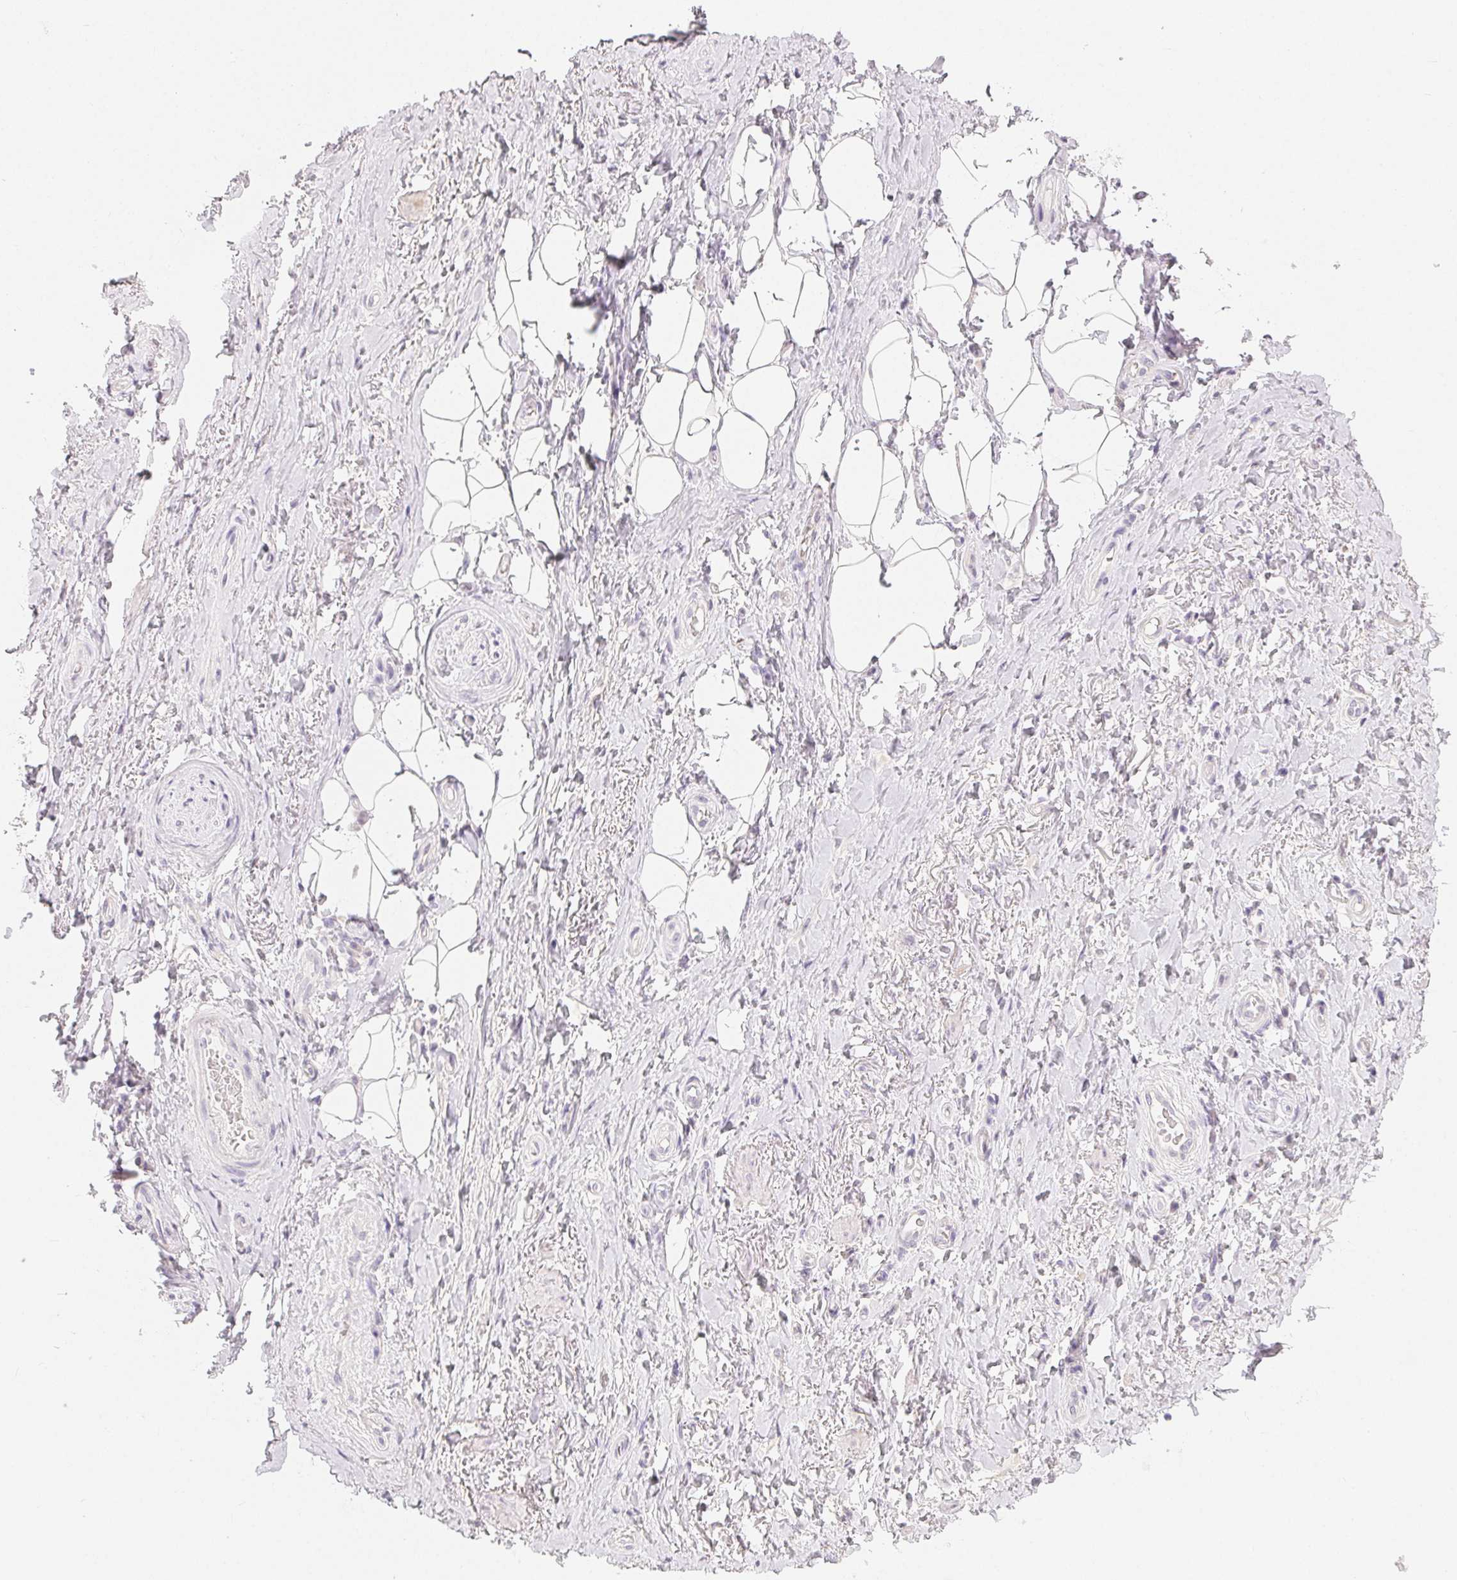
{"staining": {"intensity": "negative", "quantity": "none", "location": "none"}, "tissue": "adipose tissue", "cell_type": "Adipocytes", "image_type": "normal", "snomed": [{"axis": "morphology", "description": "Normal tissue, NOS"}, {"axis": "topography", "description": "Anal"}, {"axis": "topography", "description": "Peripheral nerve tissue"}], "caption": "High power microscopy image of an IHC histopathology image of benign adipose tissue, revealing no significant staining in adipocytes. (Brightfield microscopy of DAB IHC at high magnification).", "gene": "MIOX", "patient": {"sex": "male", "age": 53}}